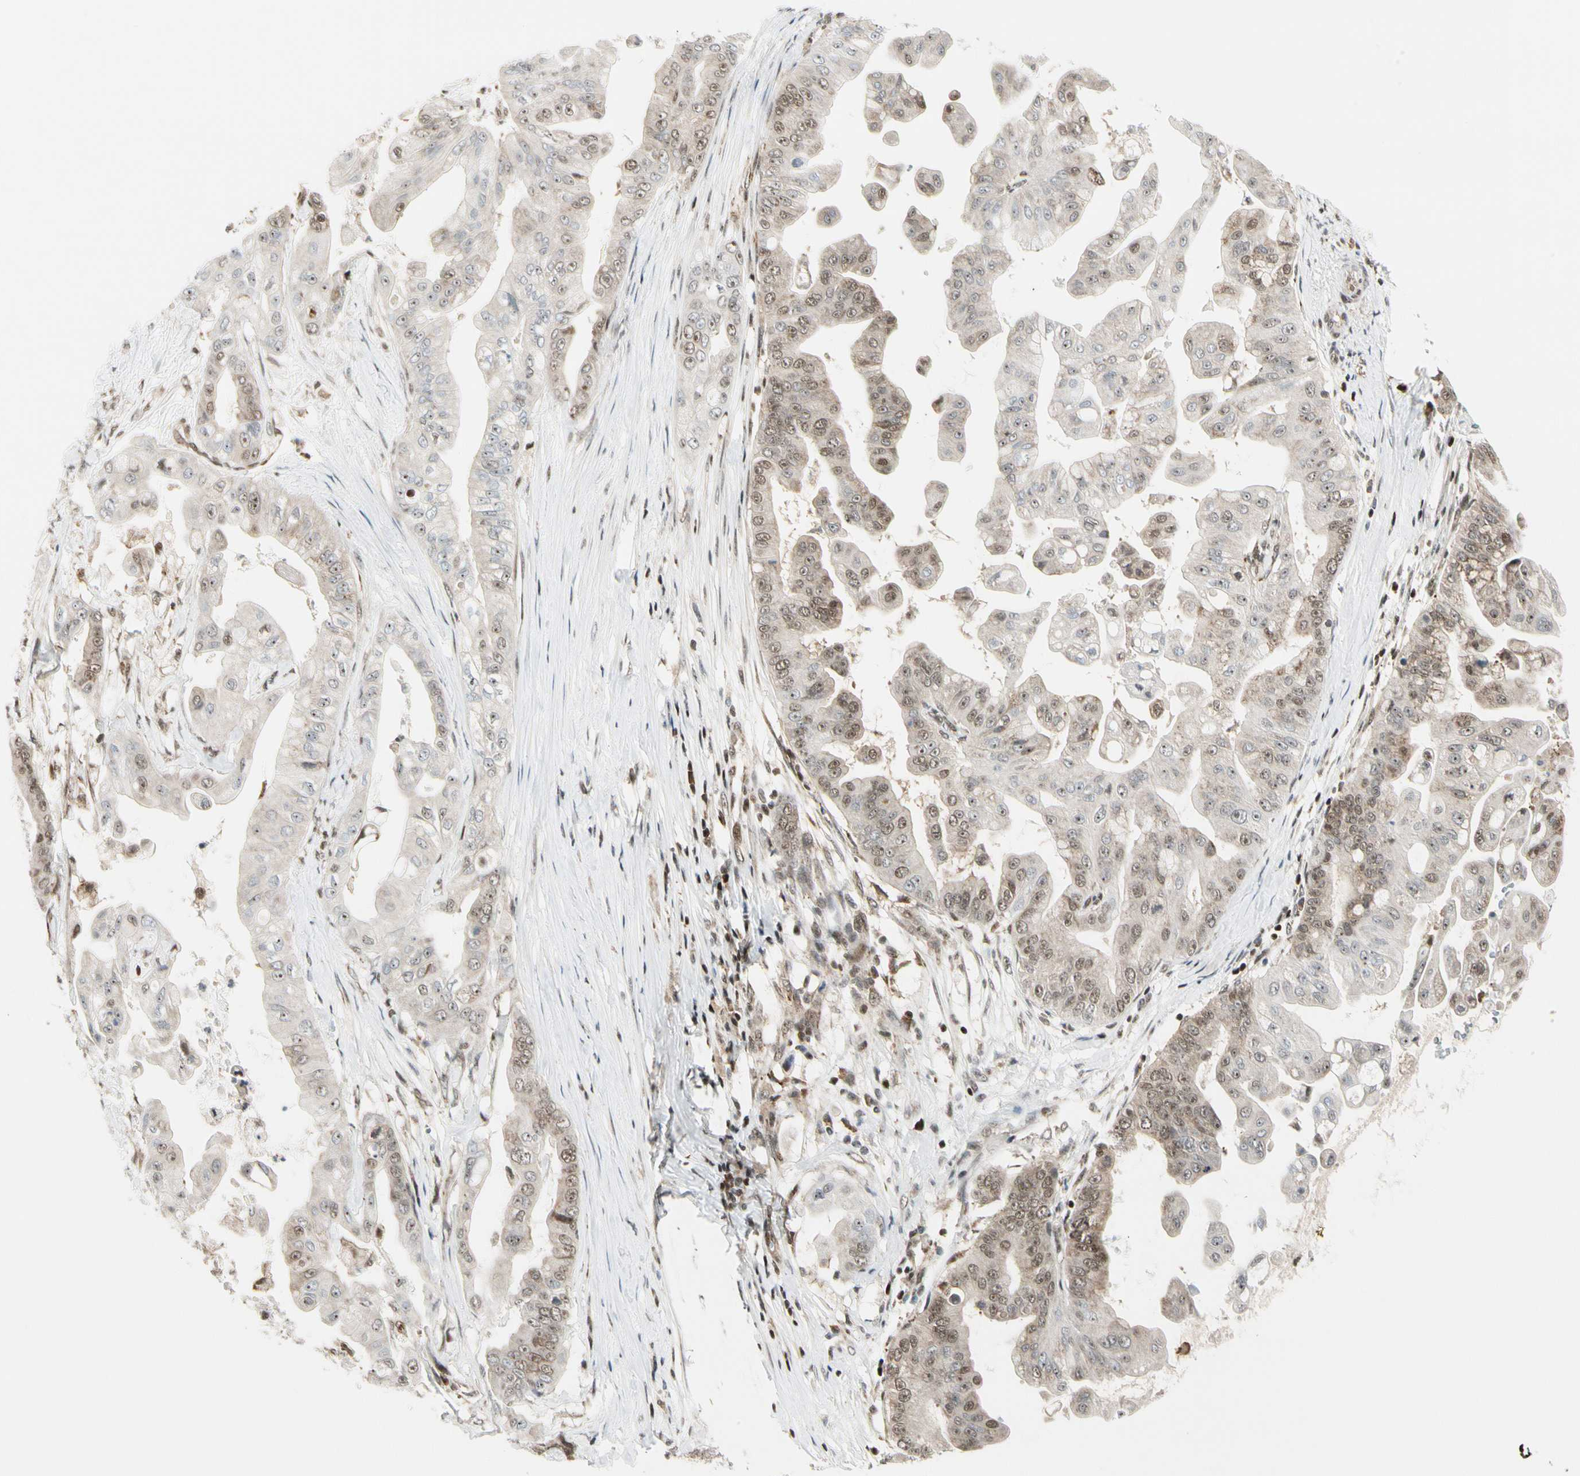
{"staining": {"intensity": "moderate", "quantity": "25%-75%", "location": "cytoplasmic/membranous,nuclear"}, "tissue": "pancreatic cancer", "cell_type": "Tumor cells", "image_type": "cancer", "snomed": [{"axis": "morphology", "description": "Adenocarcinoma, NOS"}, {"axis": "topography", "description": "Pancreas"}], "caption": "The photomicrograph exhibits immunohistochemical staining of adenocarcinoma (pancreatic). There is moderate cytoplasmic/membranous and nuclear expression is seen in approximately 25%-75% of tumor cells.", "gene": "DAXX", "patient": {"sex": "female", "age": 75}}